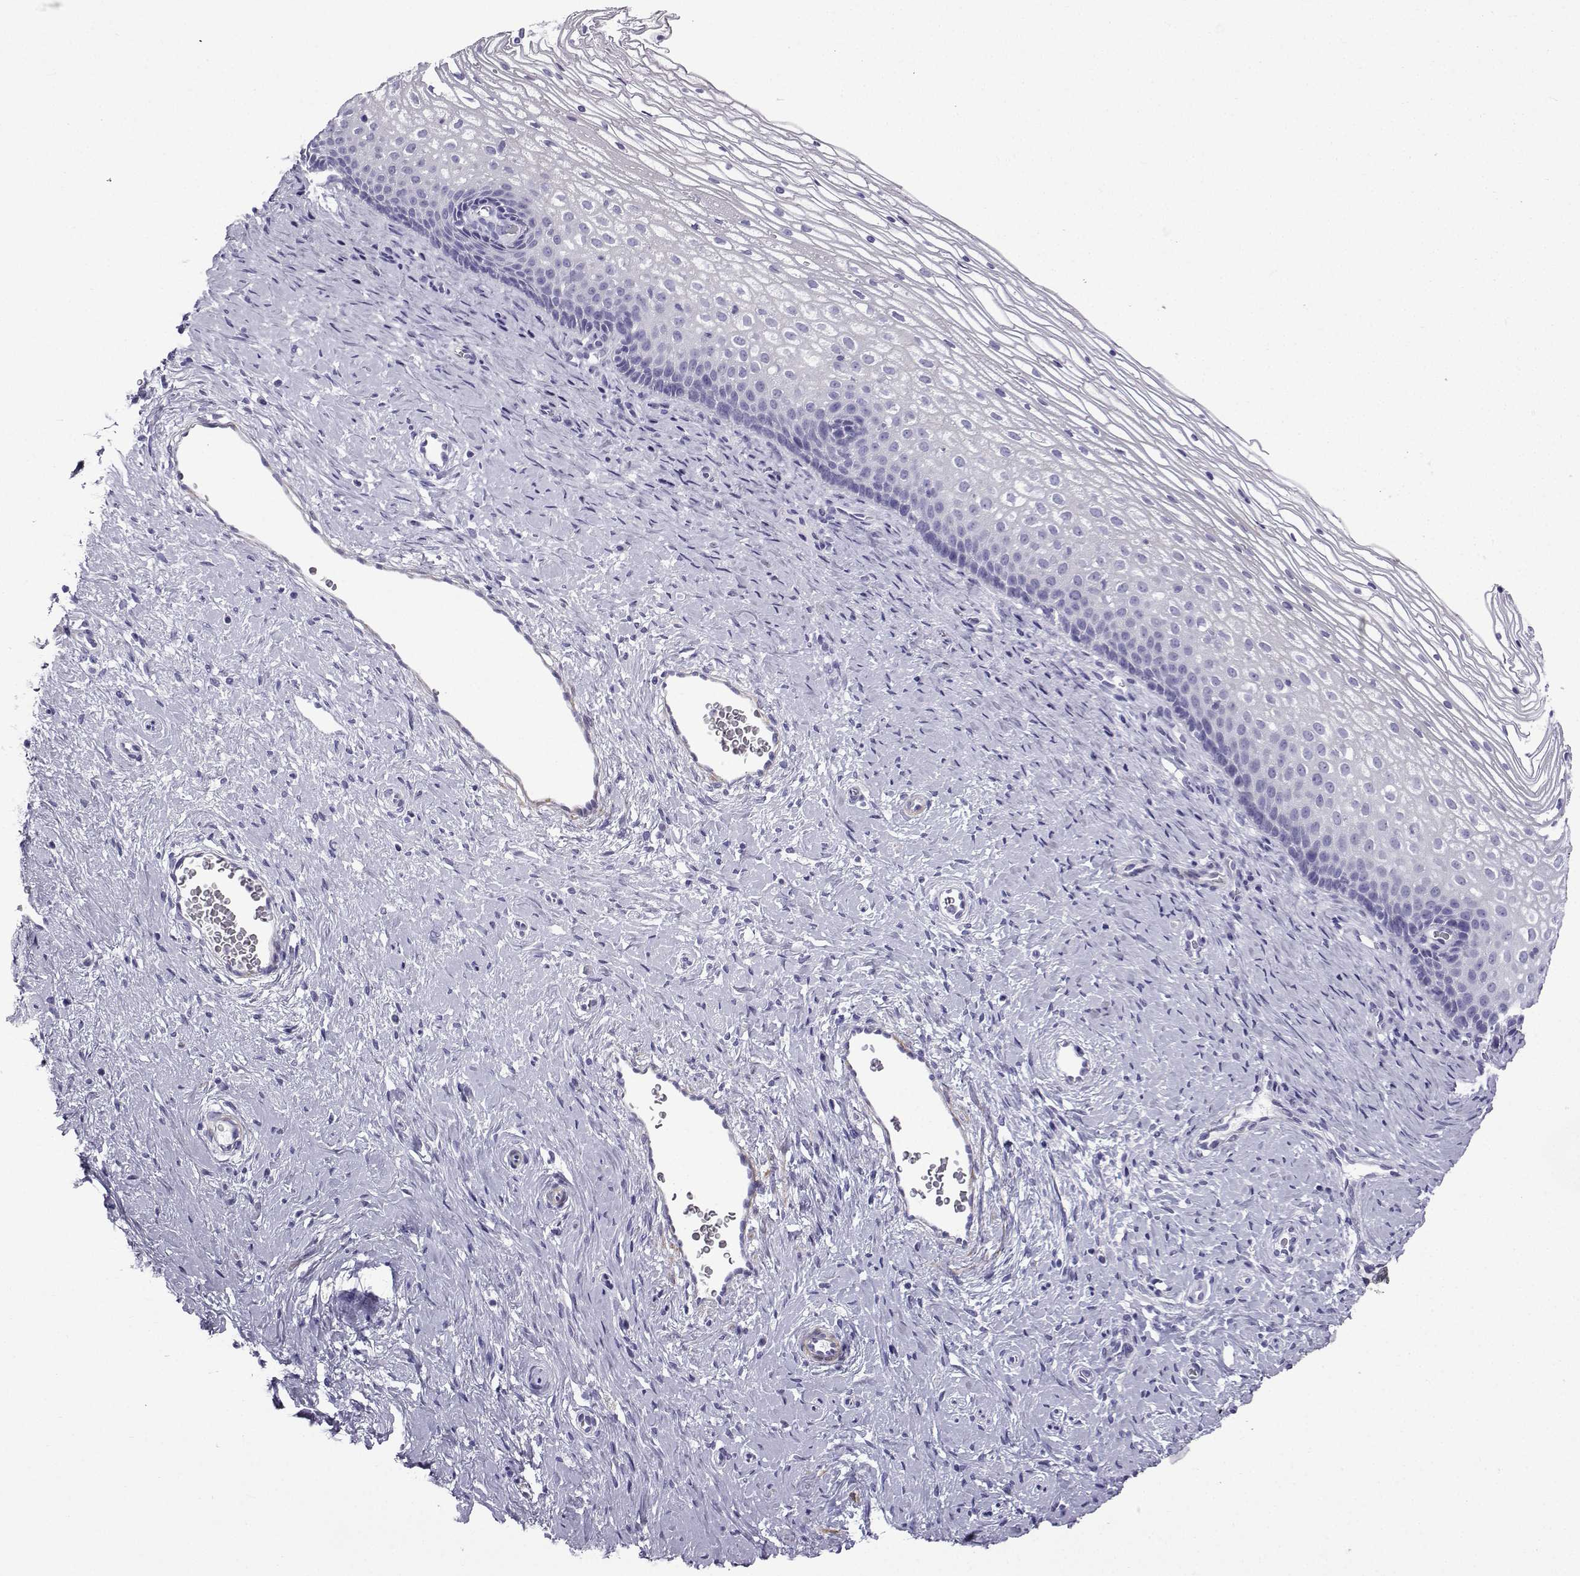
{"staining": {"intensity": "negative", "quantity": "none", "location": "none"}, "tissue": "cervix", "cell_type": "Squamous epithelial cells", "image_type": "normal", "snomed": [{"axis": "morphology", "description": "Normal tissue, NOS"}, {"axis": "topography", "description": "Cervix"}], "caption": "Protein analysis of benign cervix demonstrates no significant positivity in squamous epithelial cells.", "gene": "KCNF1", "patient": {"sex": "female", "age": 34}}